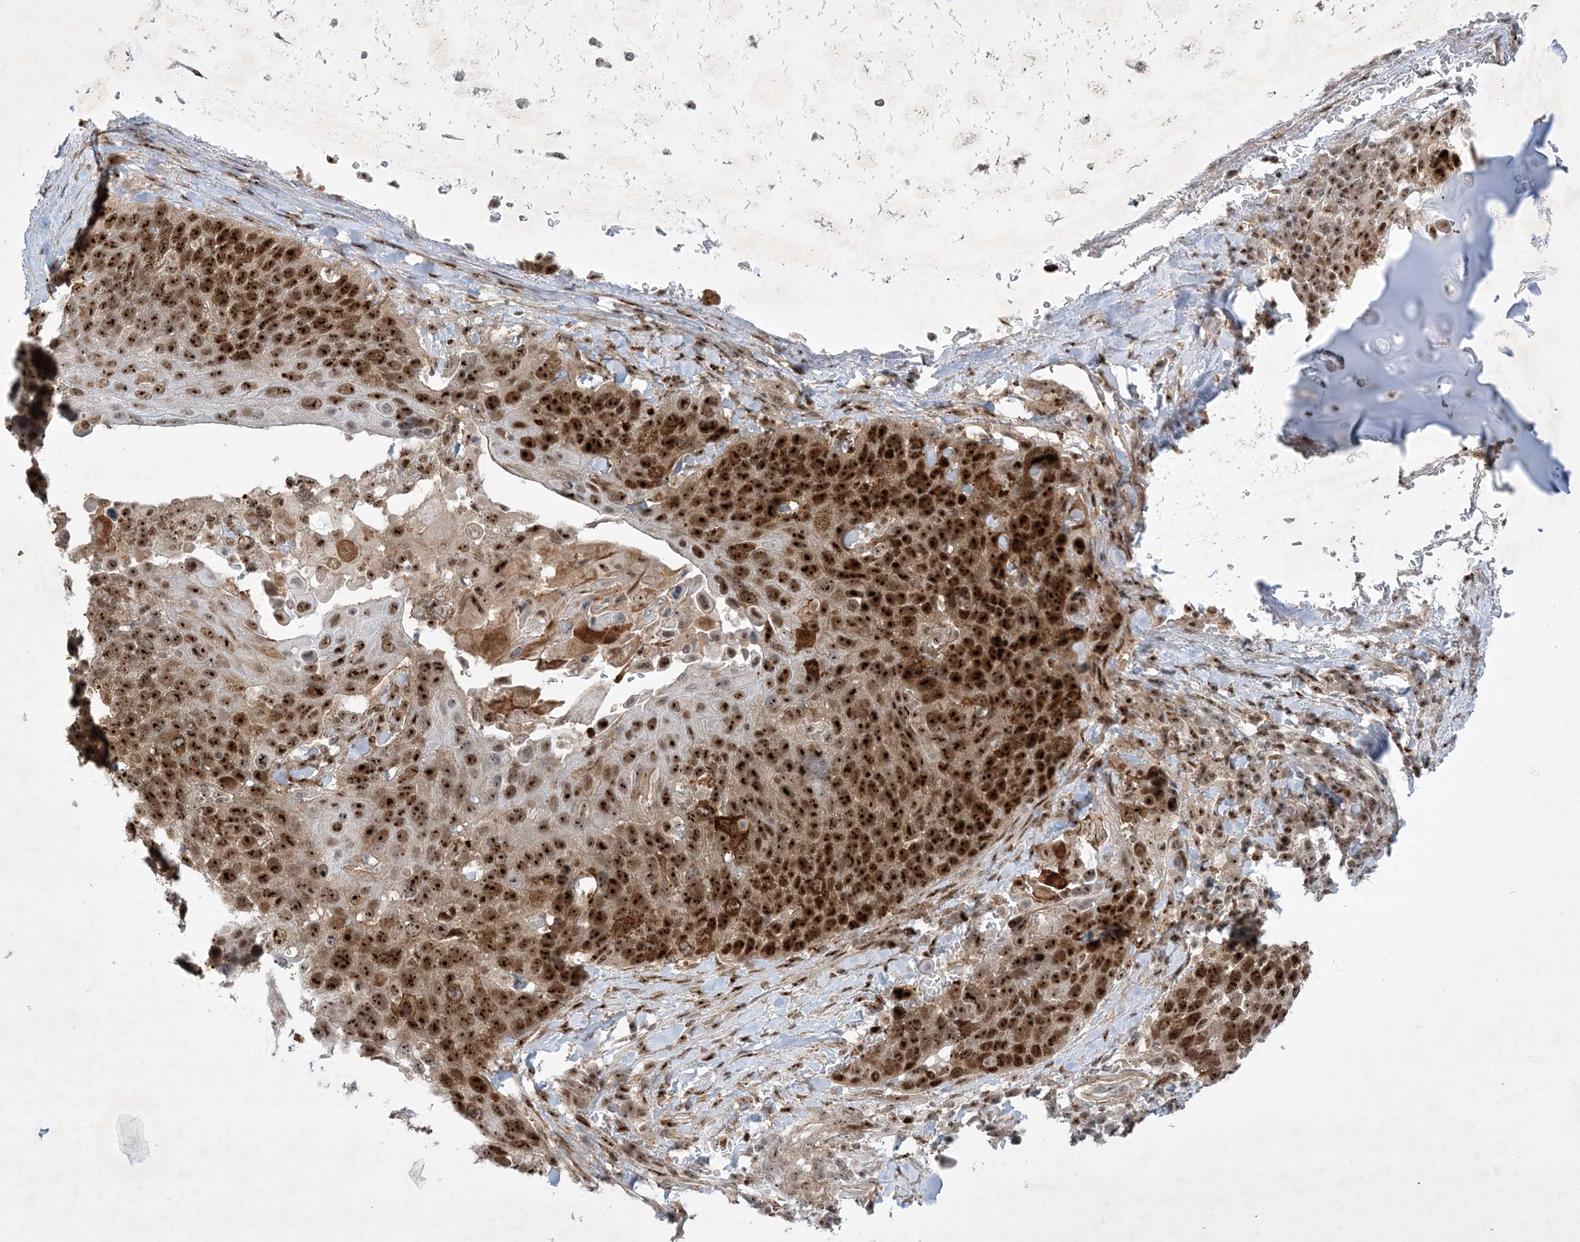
{"staining": {"intensity": "strong", "quantity": ">75%", "location": "nuclear"}, "tissue": "lung cancer", "cell_type": "Tumor cells", "image_type": "cancer", "snomed": [{"axis": "morphology", "description": "Squamous cell carcinoma, NOS"}, {"axis": "topography", "description": "Lung"}], "caption": "Lung squamous cell carcinoma tissue reveals strong nuclear expression in approximately >75% of tumor cells, visualized by immunohistochemistry.", "gene": "NPM3", "patient": {"sex": "male", "age": 66}}